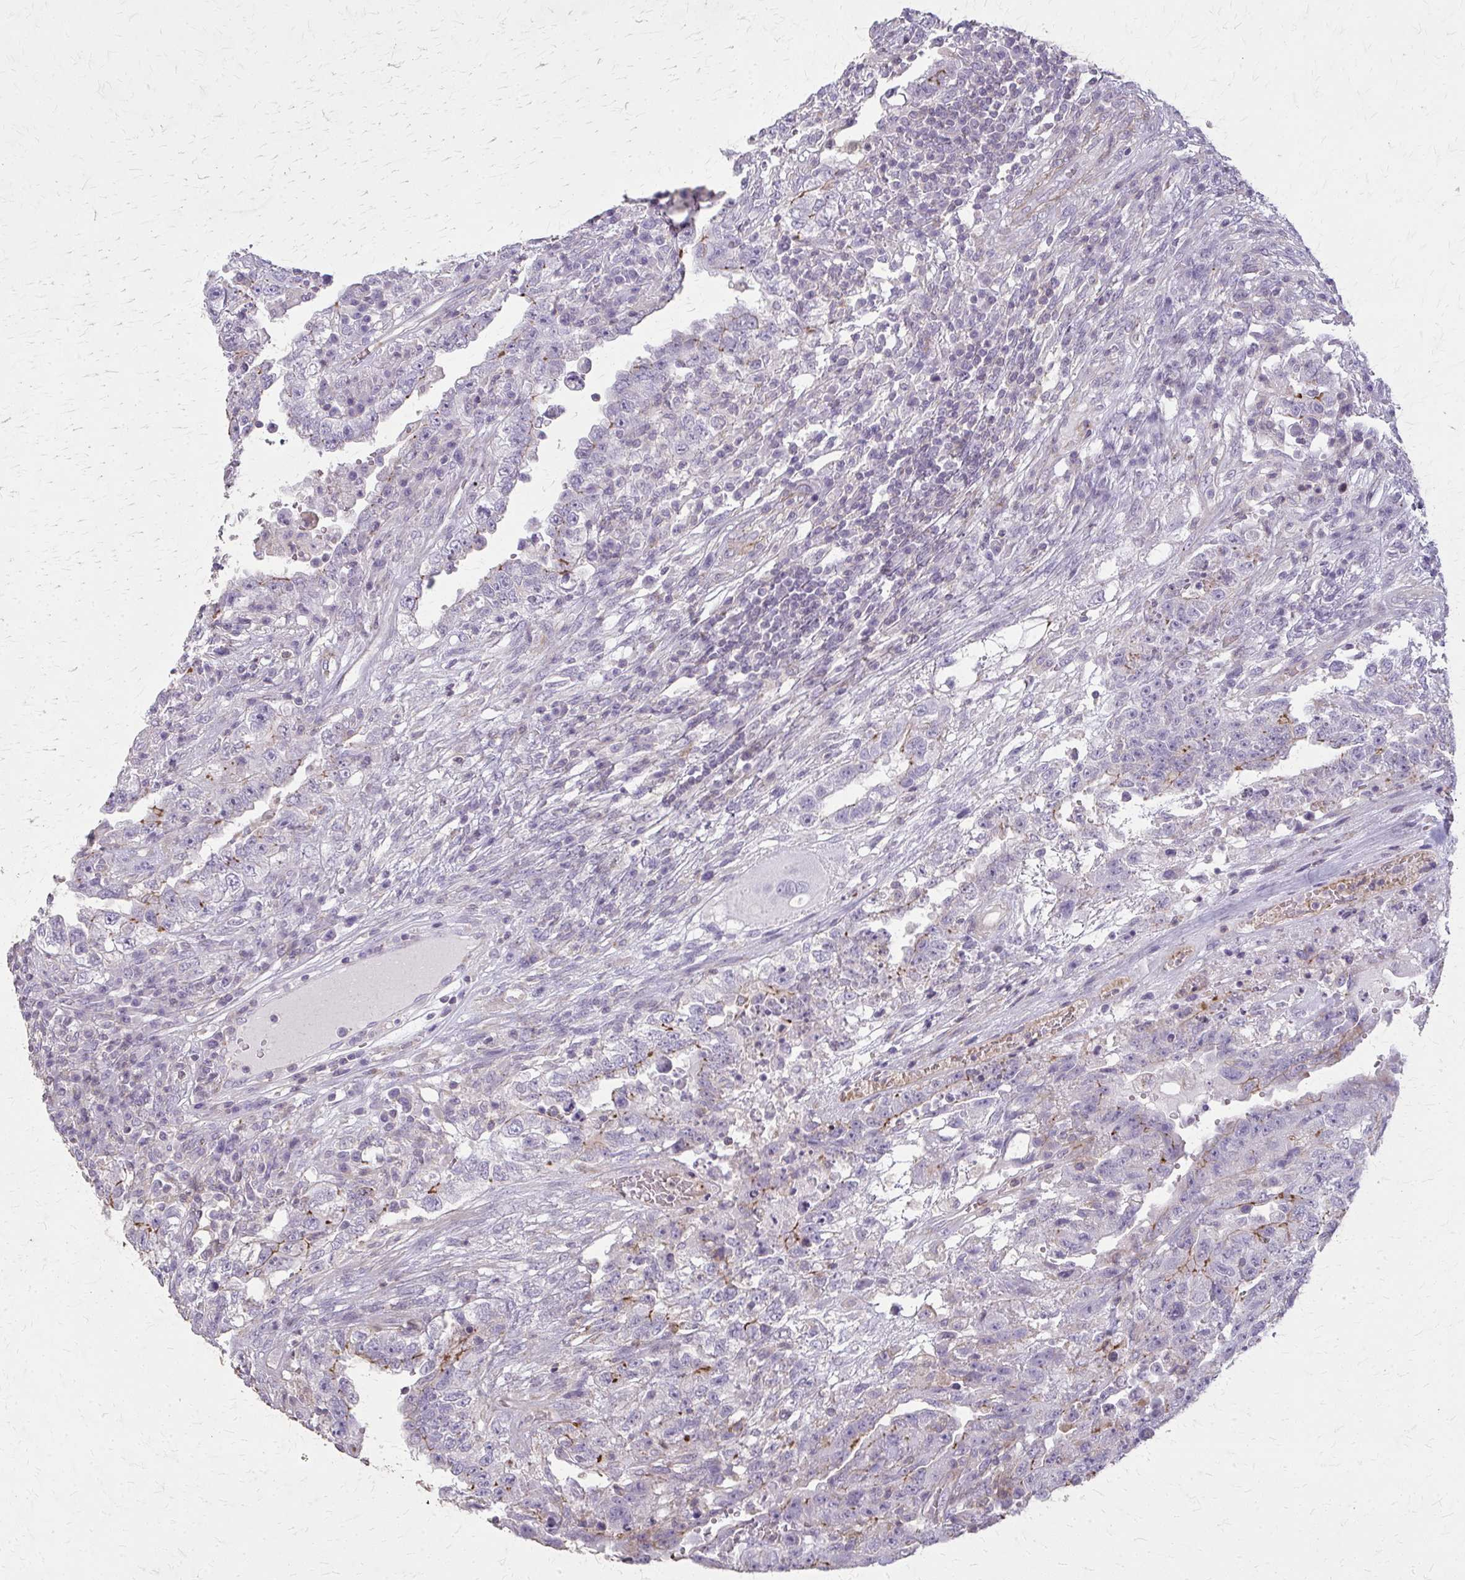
{"staining": {"intensity": "moderate", "quantity": "<25%", "location": "cytoplasmic/membranous"}, "tissue": "testis cancer", "cell_type": "Tumor cells", "image_type": "cancer", "snomed": [{"axis": "morphology", "description": "Carcinoma, Embryonal, NOS"}, {"axis": "topography", "description": "Testis"}], "caption": "The image exhibits staining of testis embryonal carcinoma, revealing moderate cytoplasmic/membranous protein expression (brown color) within tumor cells.", "gene": "TENM4", "patient": {"sex": "male", "age": 26}}